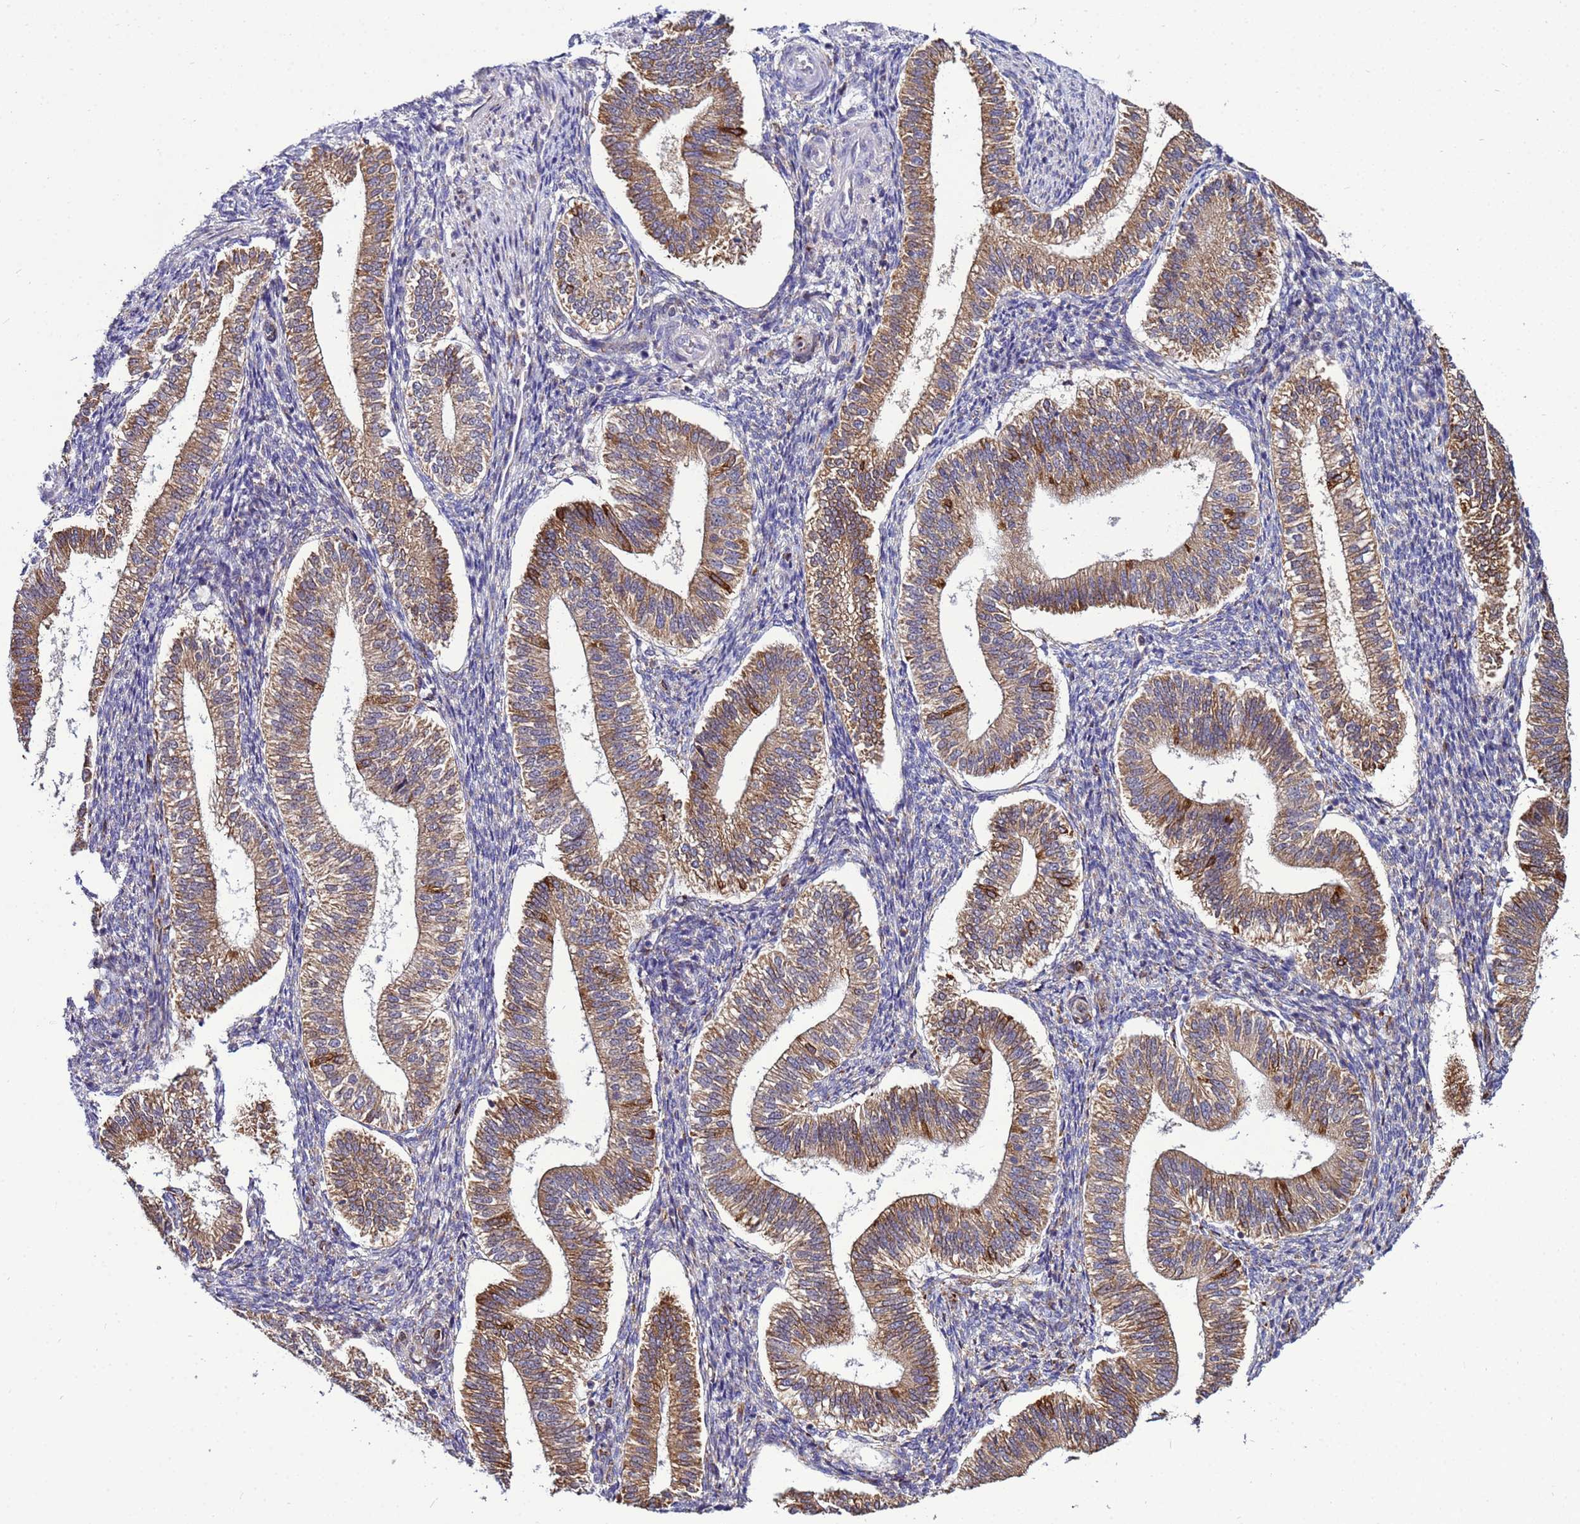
{"staining": {"intensity": "negative", "quantity": "none", "location": "none"}, "tissue": "endometrium", "cell_type": "Cells in endometrial stroma", "image_type": "normal", "snomed": [{"axis": "morphology", "description": "Normal tissue, NOS"}, {"axis": "topography", "description": "Endometrium"}], "caption": "IHC histopathology image of benign endometrium stained for a protein (brown), which shows no expression in cells in endometrial stroma.", "gene": "NOL8", "patient": {"sex": "female", "age": 25}}